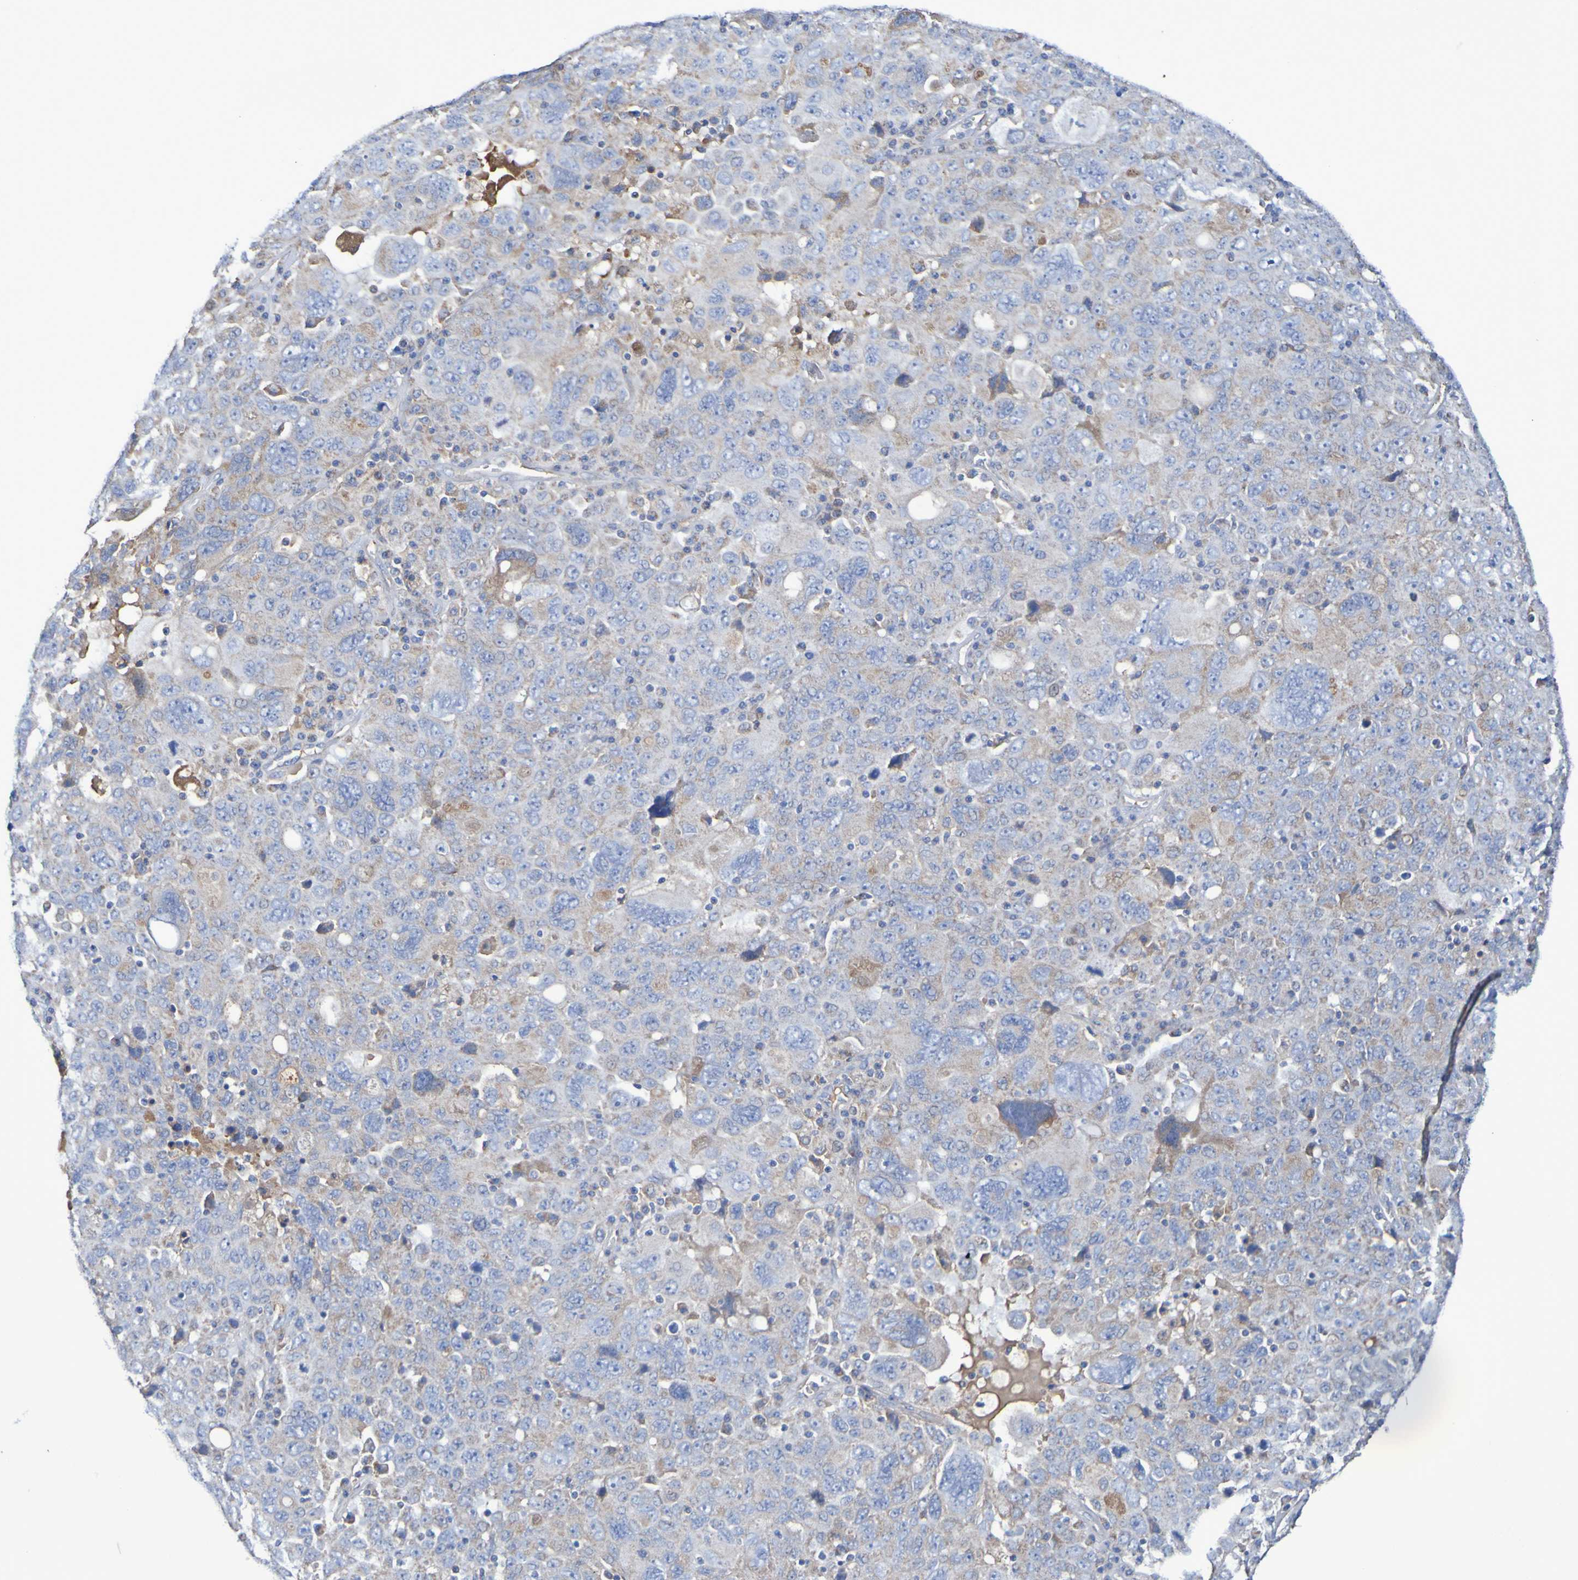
{"staining": {"intensity": "weak", "quantity": "<25%", "location": "cytoplasmic/membranous"}, "tissue": "ovarian cancer", "cell_type": "Tumor cells", "image_type": "cancer", "snomed": [{"axis": "morphology", "description": "Carcinoma, endometroid"}, {"axis": "topography", "description": "Ovary"}], "caption": "DAB (3,3'-diaminobenzidine) immunohistochemical staining of ovarian cancer (endometroid carcinoma) exhibits no significant expression in tumor cells. (DAB immunohistochemistry (IHC) visualized using brightfield microscopy, high magnification).", "gene": "CNTN2", "patient": {"sex": "female", "age": 62}}